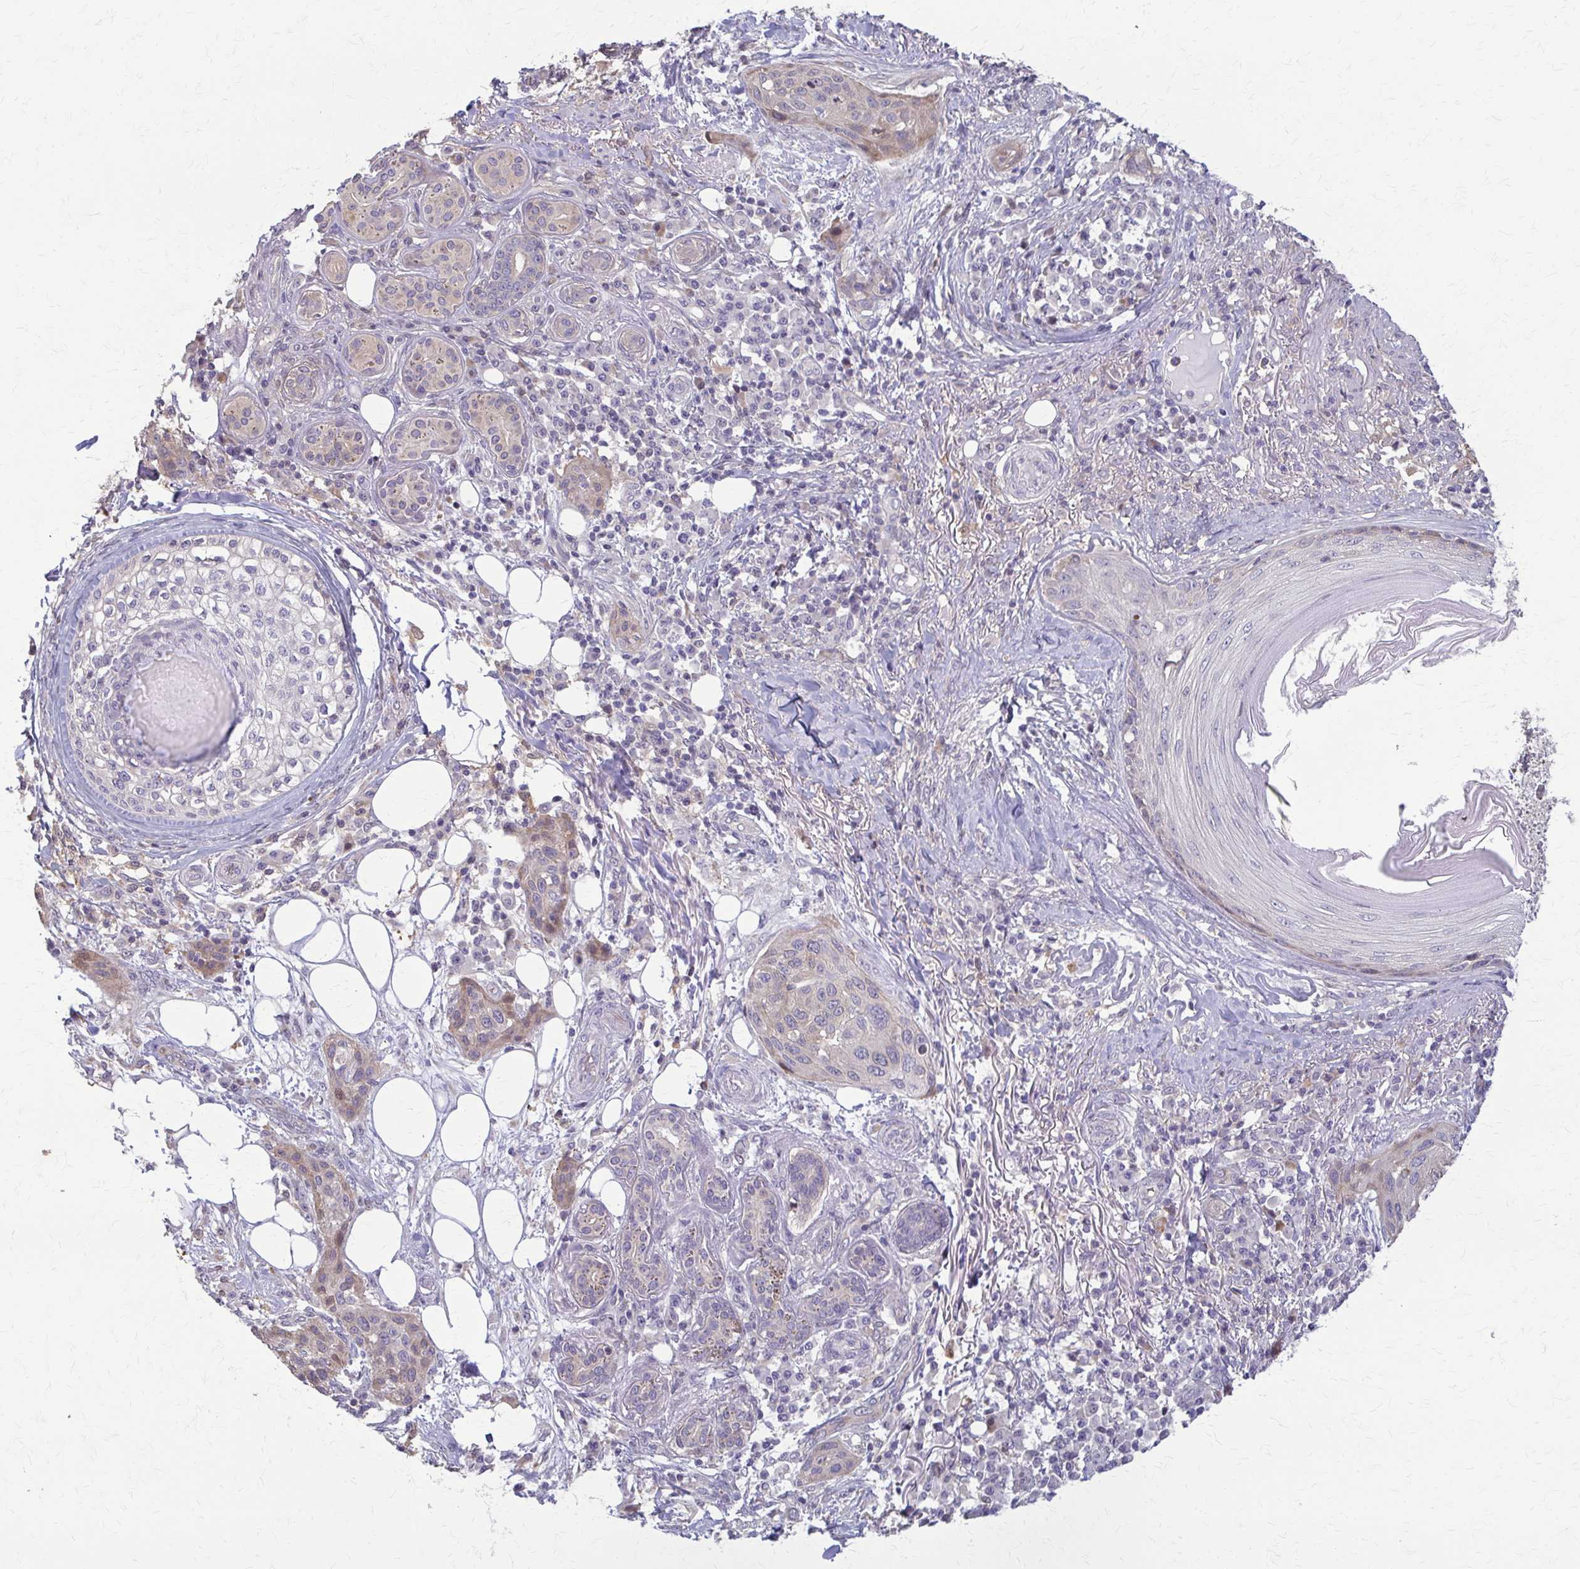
{"staining": {"intensity": "negative", "quantity": "none", "location": "none"}, "tissue": "skin cancer", "cell_type": "Tumor cells", "image_type": "cancer", "snomed": [{"axis": "morphology", "description": "Squamous cell carcinoma, NOS"}, {"axis": "topography", "description": "Skin"}], "caption": "Immunohistochemical staining of human squamous cell carcinoma (skin) exhibits no significant staining in tumor cells.", "gene": "ZNF34", "patient": {"sex": "female", "age": 87}}